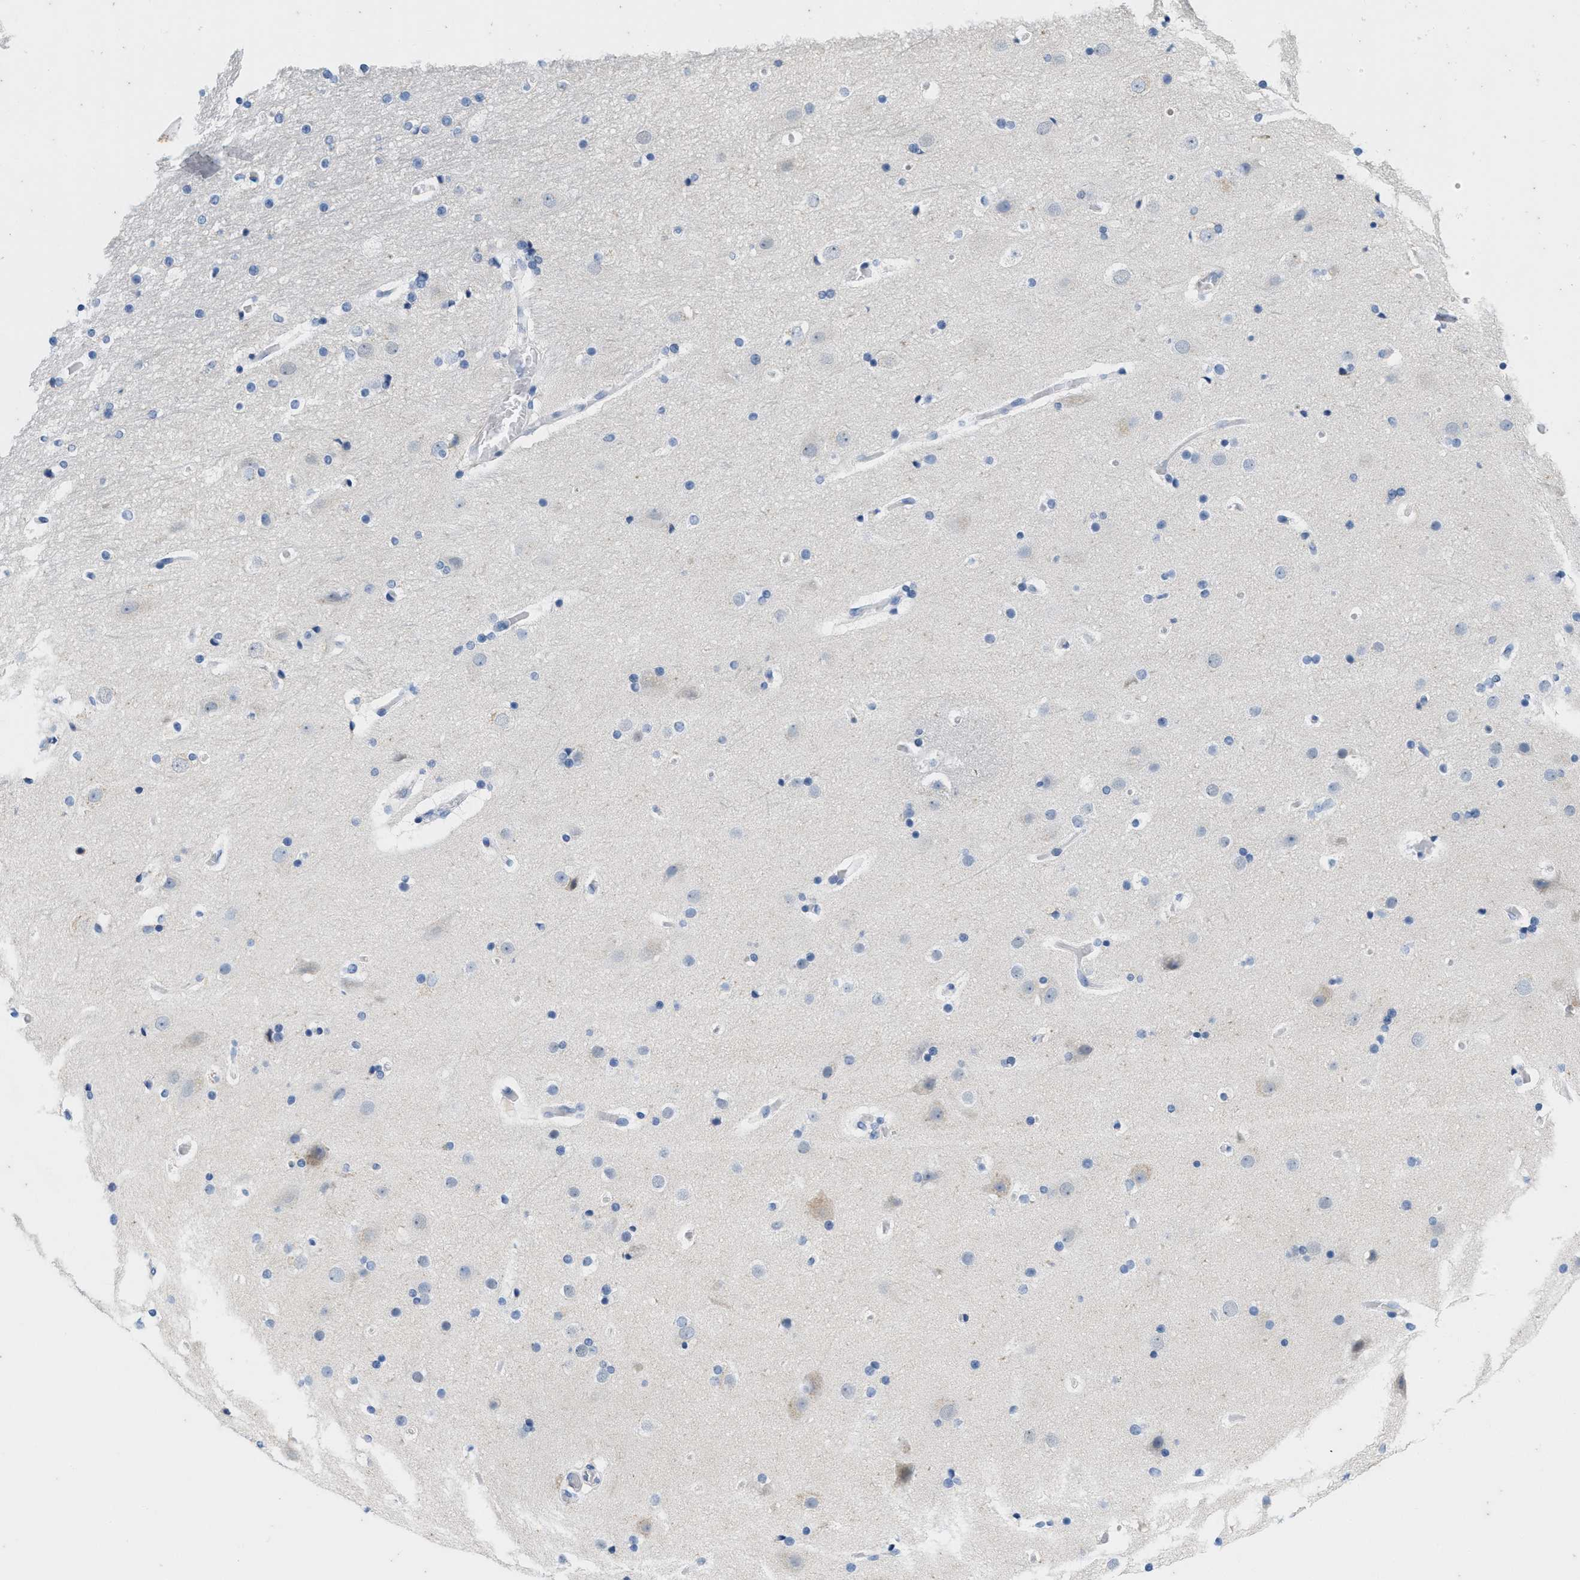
{"staining": {"intensity": "negative", "quantity": "none", "location": "none"}, "tissue": "cerebral cortex", "cell_type": "Endothelial cells", "image_type": "normal", "snomed": [{"axis": "morphology", "description": "Normal tissue, NOS"}, {"axis": "topography", "description": "Cerebral cortex"}], "caption": "Image shows no protein positivity in endothelial cells of unremarkable cerebral cortex. Nuclei are stained in blue.", "gene": "ABCB11", "patient": {"sex": "male", "age": 57}}